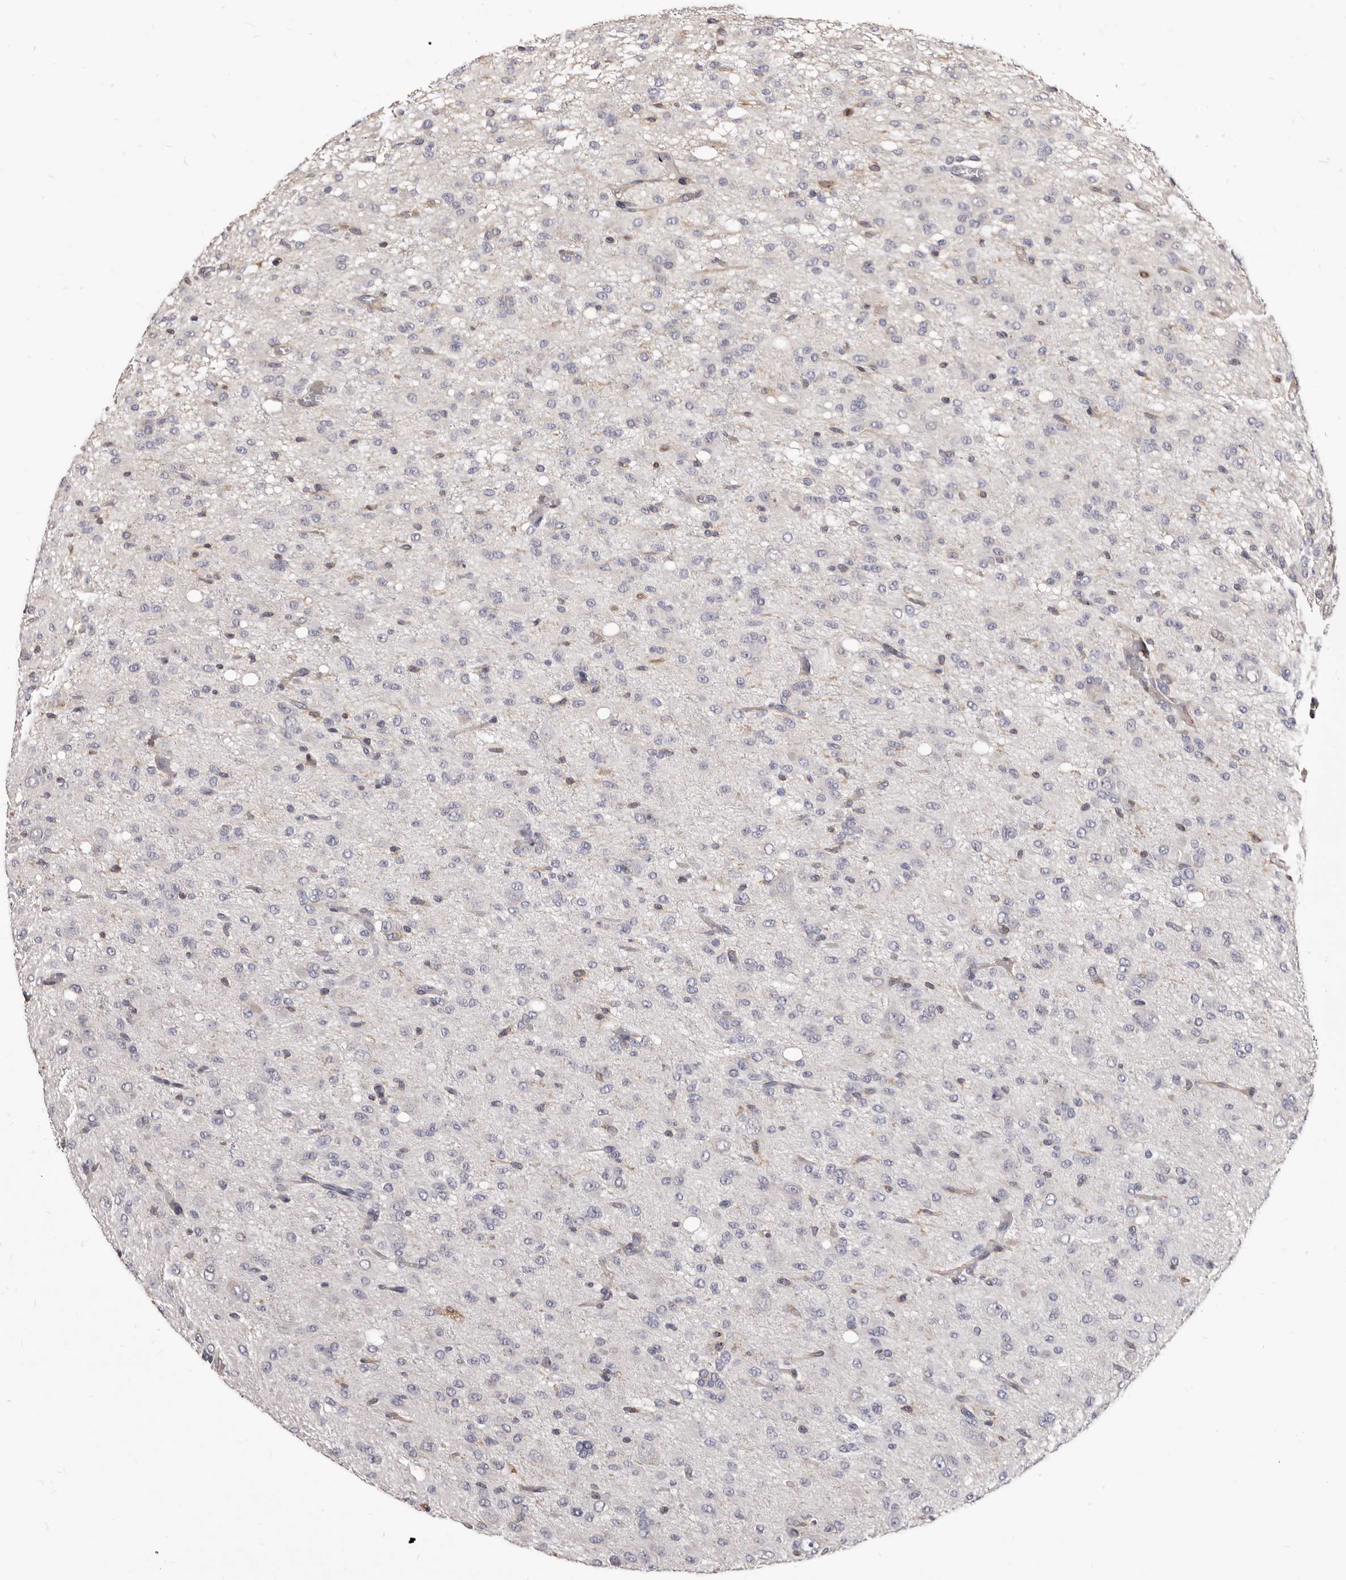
{"staining": {"intensity": "negative", "quantity": "none", "location": "none"}, "tissue": "glioma", "cell_type": "Tumor cells", "image_type": "cancer", "snomed": [{"axis": "morphology", "description": "Glioma, malignant, High grade"}, {"axis": "topography", "description": "Brain"}], "caption": "The micrograph reveals no significant positivity in tumor cells of glioma.", "gene": "NIBAN1", "patient": {"sex": "female", "age": 59}}